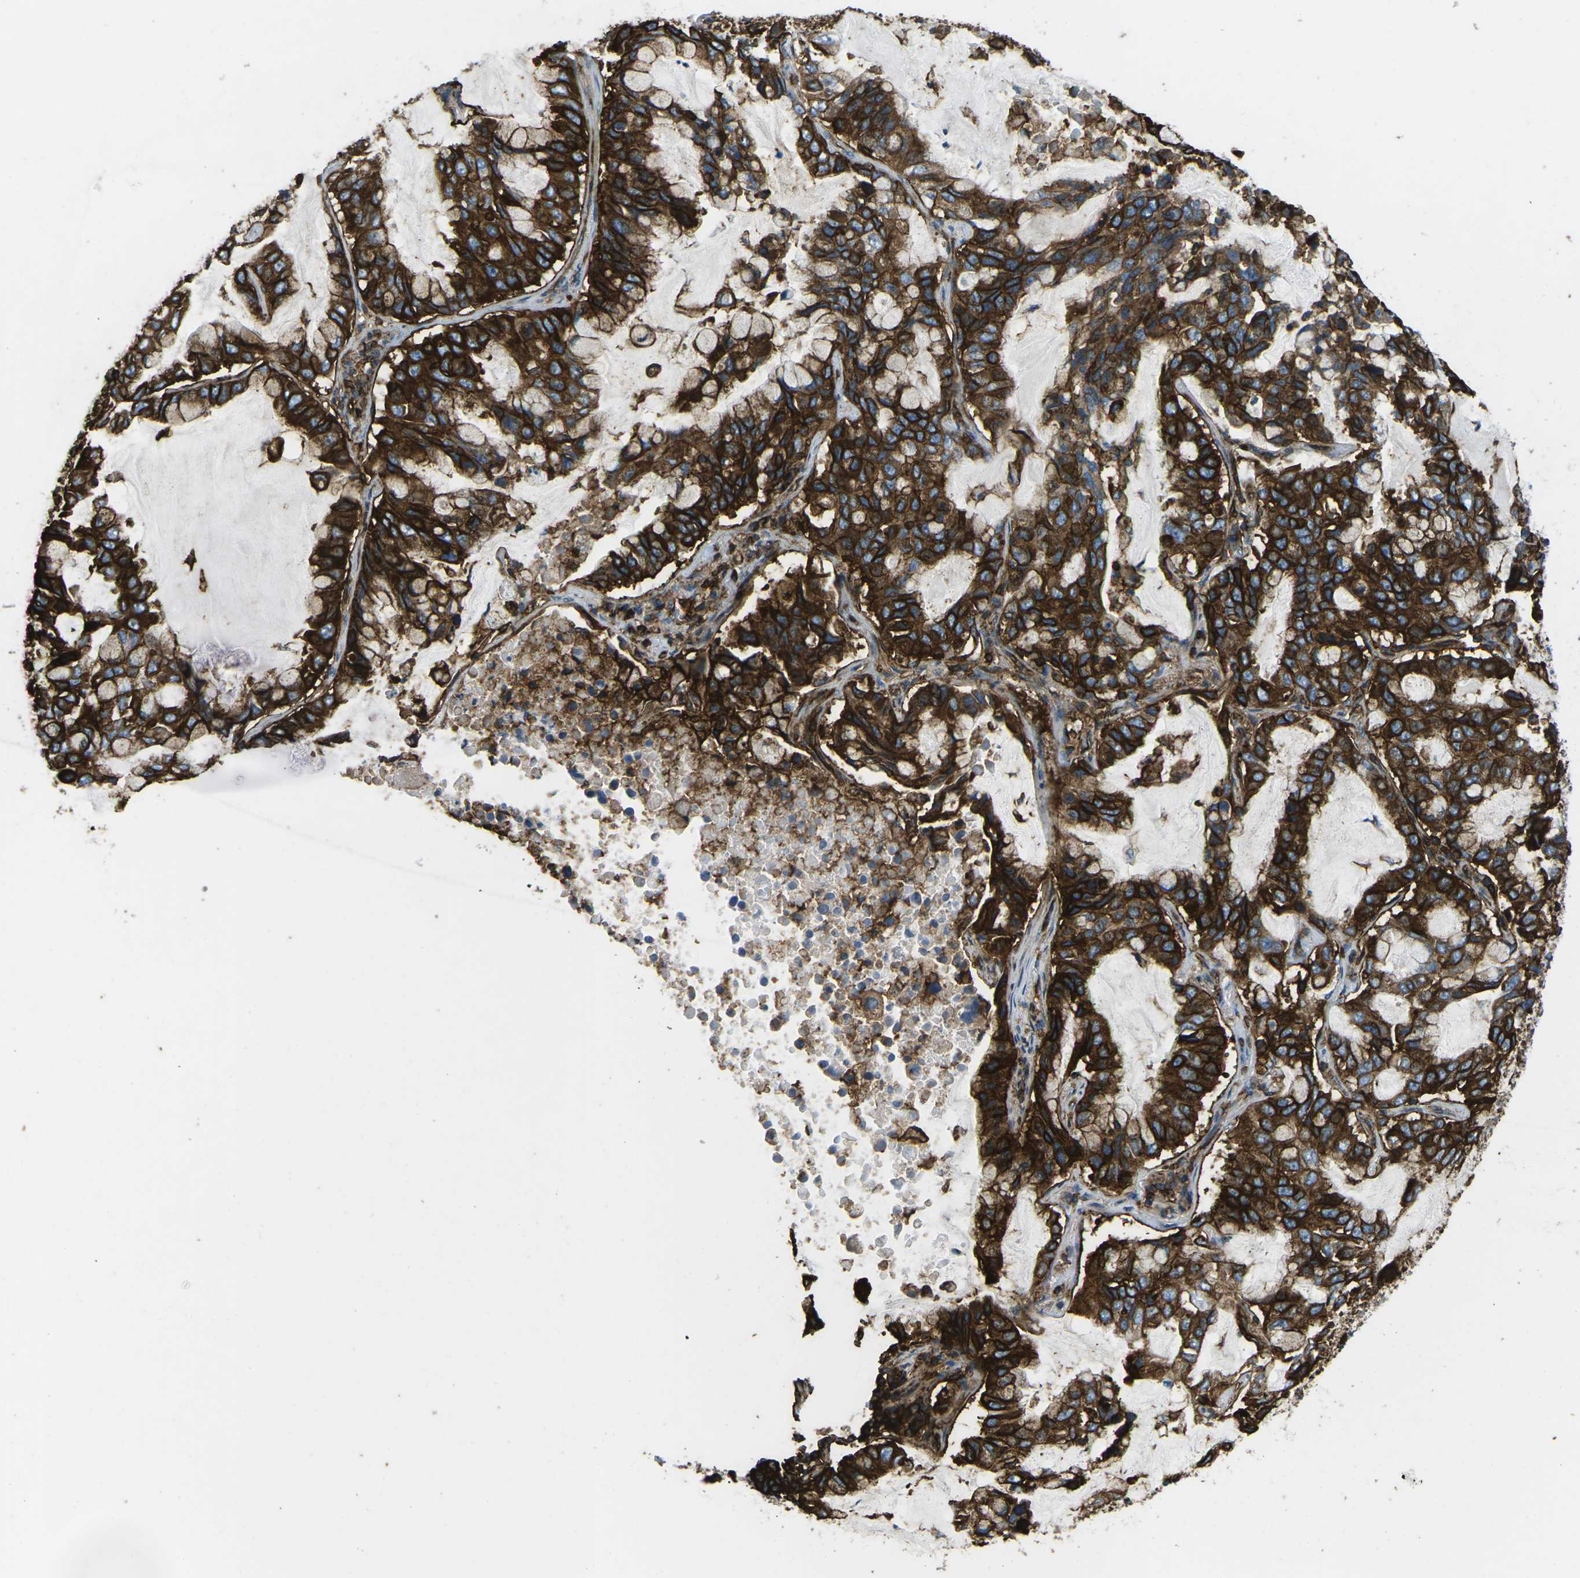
{"staining": {"intensity": "strong", "quantity": ">75%", "location": "cytoplasmic/membranous"}, "tissue": "lung cancer", "cell_type": "Tumor cells", "image_type": "cancer", "snomed": [{"axis": "morphology", "description": "Adenocarcinoma, NOS"}, {"axis": "topography", "description": "Lung"}], "caption": "Immunohistochemistry histopathology image of human lung adenocarcinoma stained for a protein (brown), which shows high levels of strong cytoplasmic/membranous positivity in approximately >75% of tumor cells.", "gene": "HLA-B", "patient": {"sex": "male", "age": 64}}